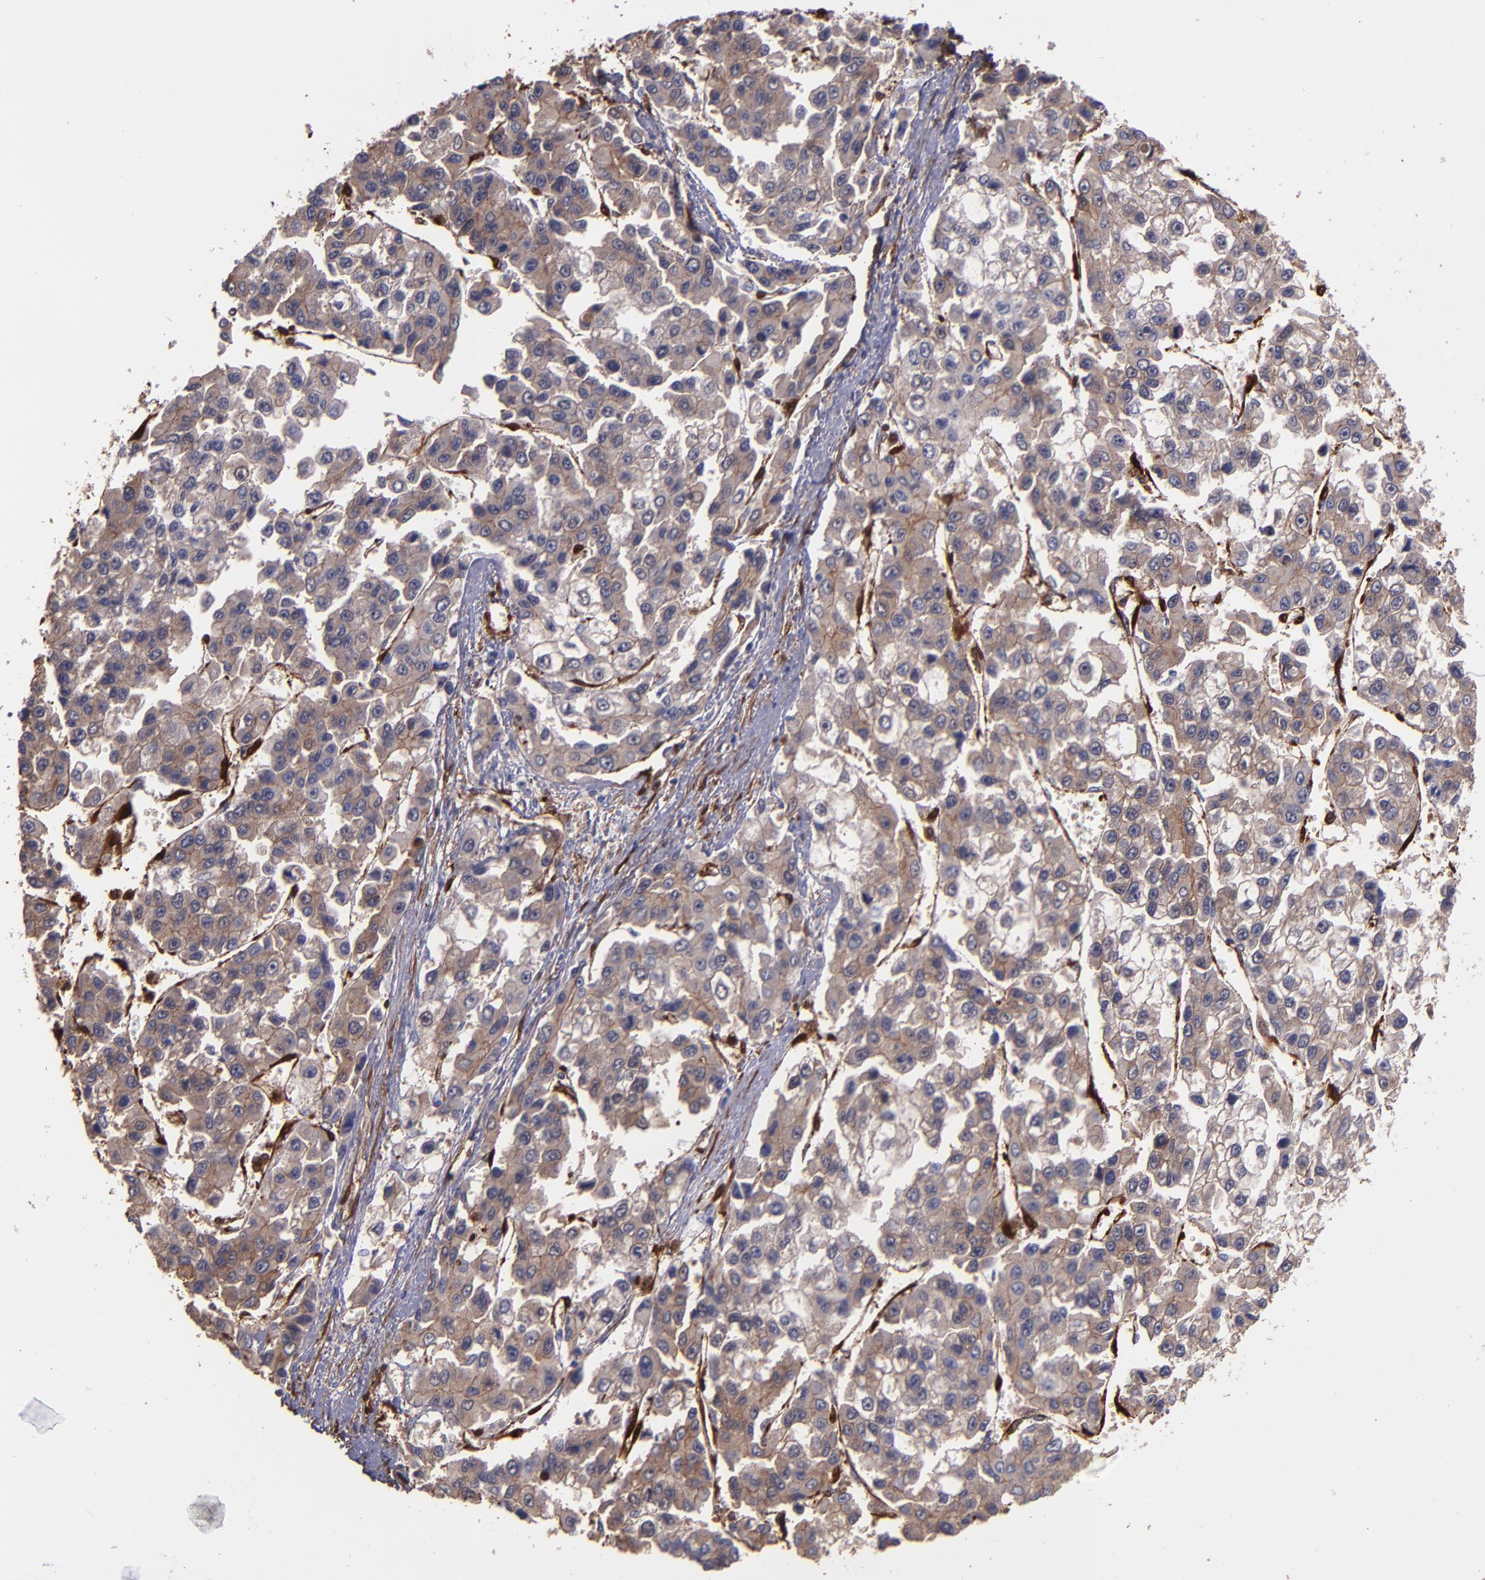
{"staining": {"intensity": "moderate", "quantity": ">75%", "location": "cytoplasmic/membranous"}, "tissue": "liver cancer", "cell_type": "Tumor cells", "image_type": "cancer", "snomed": [{"axis": "morphology", "description": "Carcinoma, Hepatocellular, NOS"}, {"axis": "topography", "description": "Liver"}], "caption": "Hepatocellular carcinoma (liver) was stained to show a protein in brown. There is medium levels of moderate cytoplasmic/membranous expression in about >75% of tumor cells.", "gene": "VCL", "patient": {"sex": "female", "age": 66}}